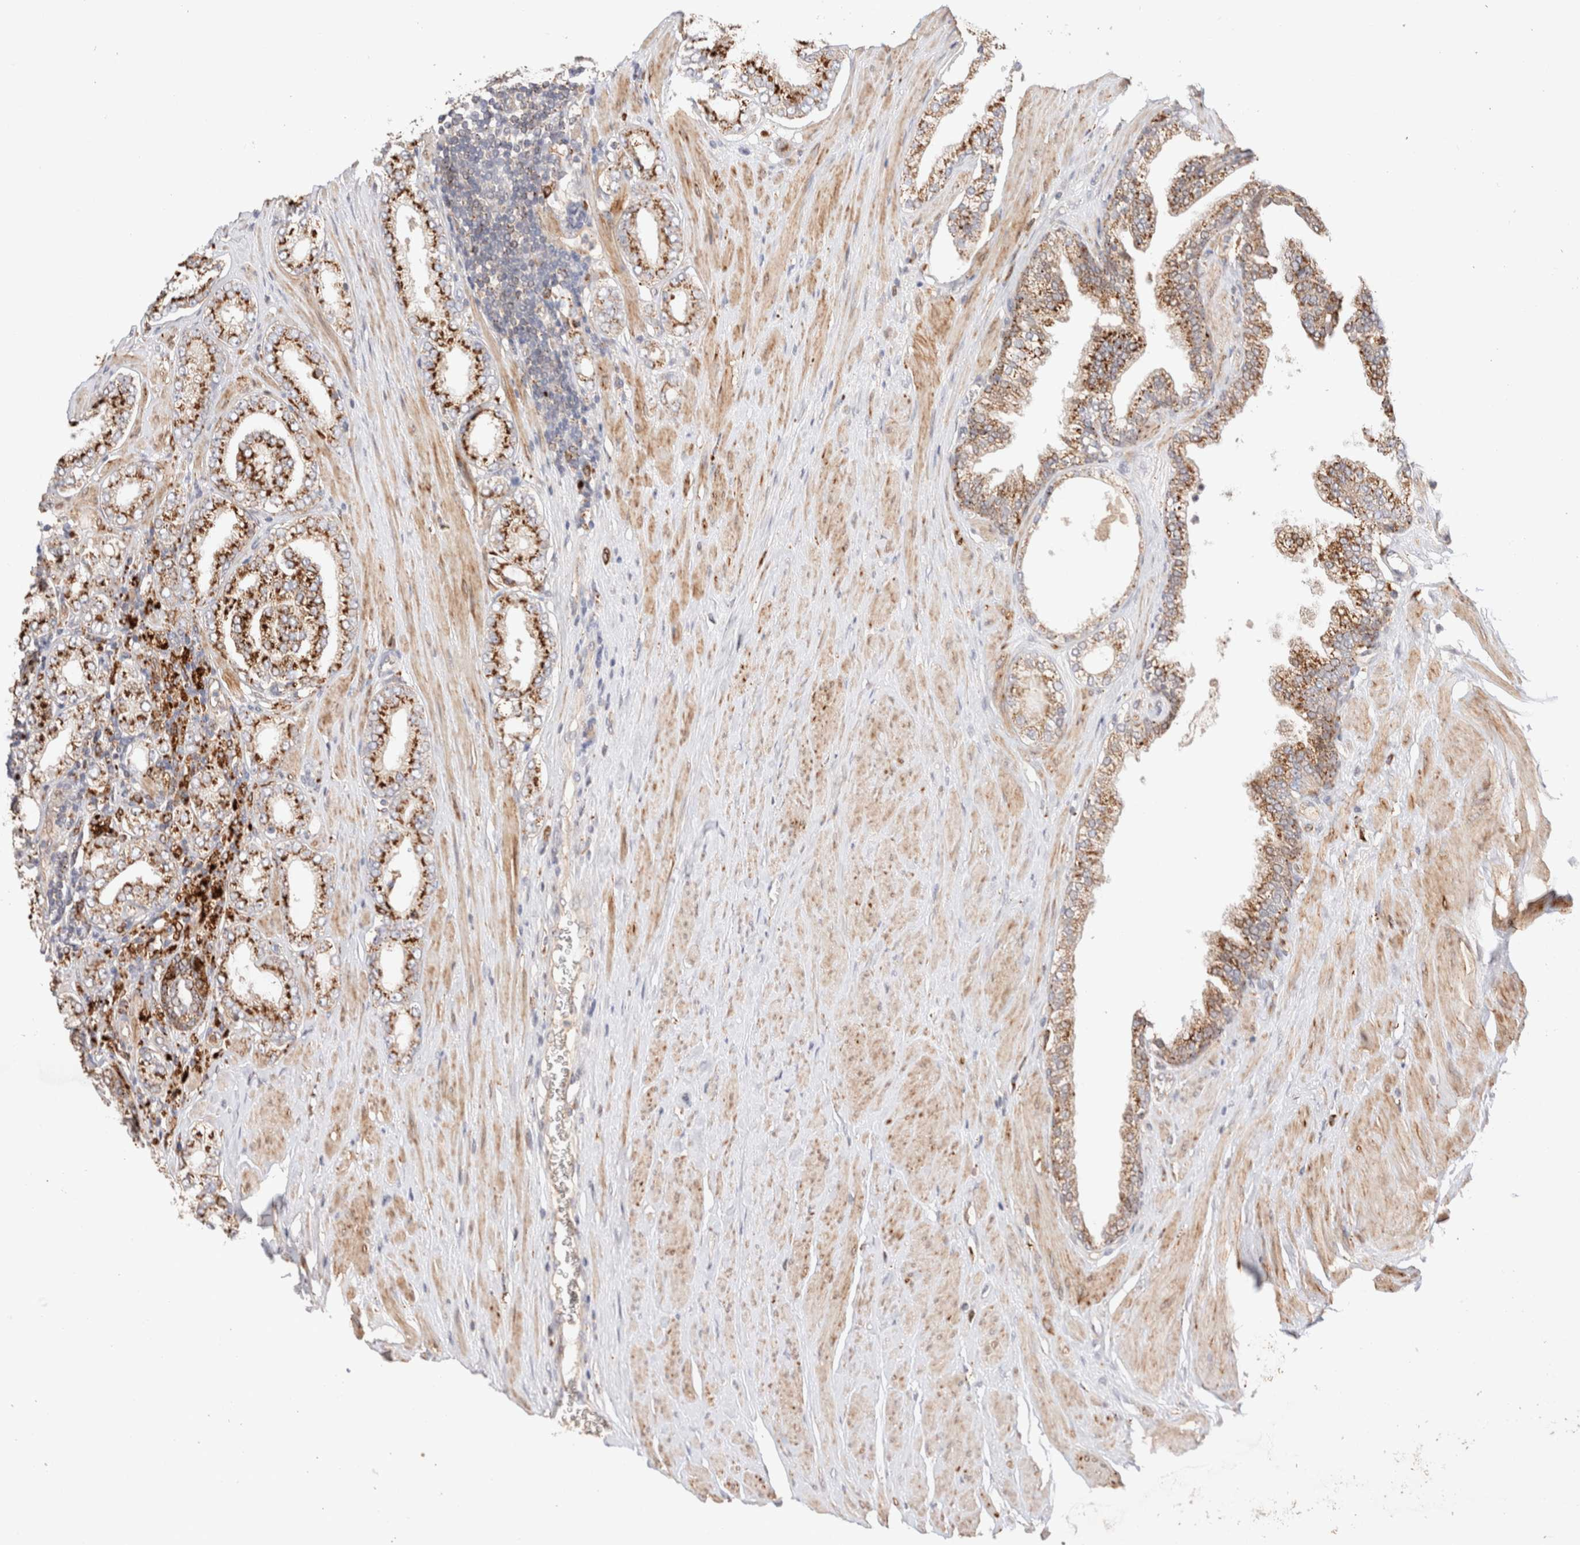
{"staining": {"intensity": "strong", "quantity": ">75%", "location": "cytoplasmic/membranous"}, "tissue": "prostate cancer", "cell_type": "Tumor cells", "image_type": "cancer", "snomed": [{"axis": "morphology", "description": "Adenocarcinoma, Low grade"}, {"axis": "topography", "description": "Prostate"}], "caption": "A high-resolution image shows IHC staining of prostate cancer (adenocarcinoma (low-grade)), which demonstrates strong cytoplasmic/membranous positivity in approximately >75% of tumor cells.", "gene": "RABEPK", "patient": {"sex": "male", "age": 62}}